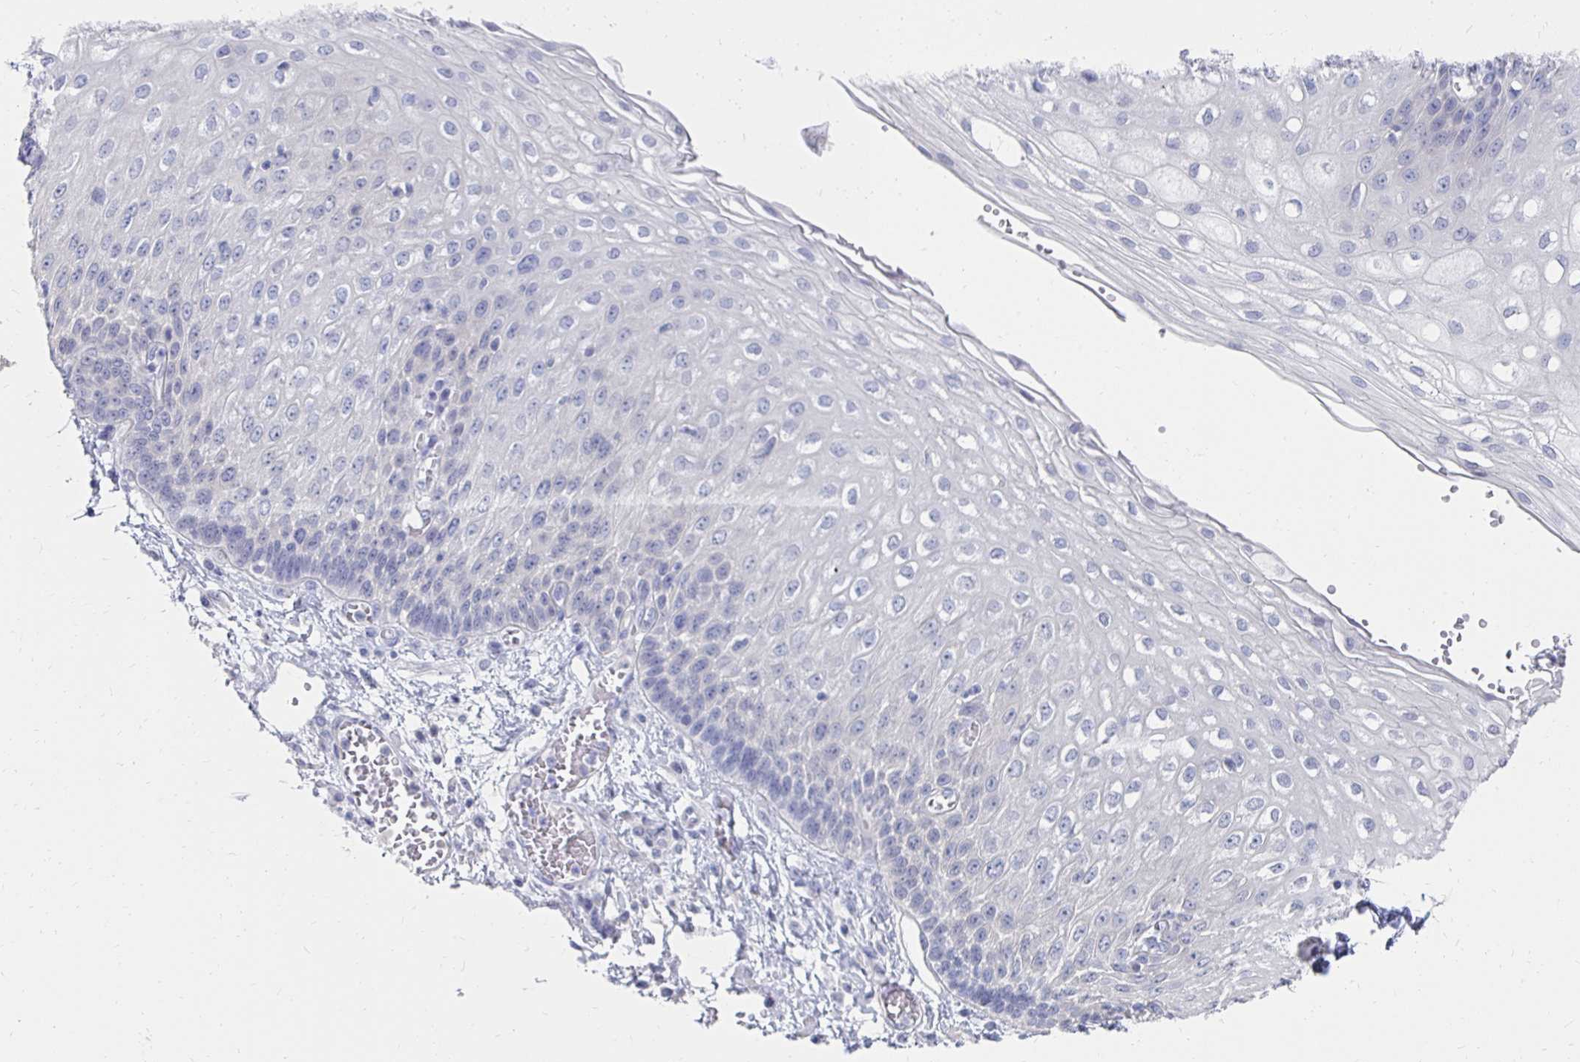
{"staining": {"intensity": "negative", "quantity": "none", "location": "none"}, "tissue": "esophagus", "cell_type": "Squamous epithelial cells", "image_type": "normal", "snomed": [{"axis": "morphology", "description": "Normal tissue, NOS"}, {"axis": "morphology", "description": "Adenocarcinoma, NOS"}, {"axis": "topography", "description": "Esophagus"}], "caption": "This is an IHC micrograph of normal human esophagus. There is no positivity in squamous epithelial cells.", "gene": "SYCP3", "patient": {"sex": "male", "age": 81}}